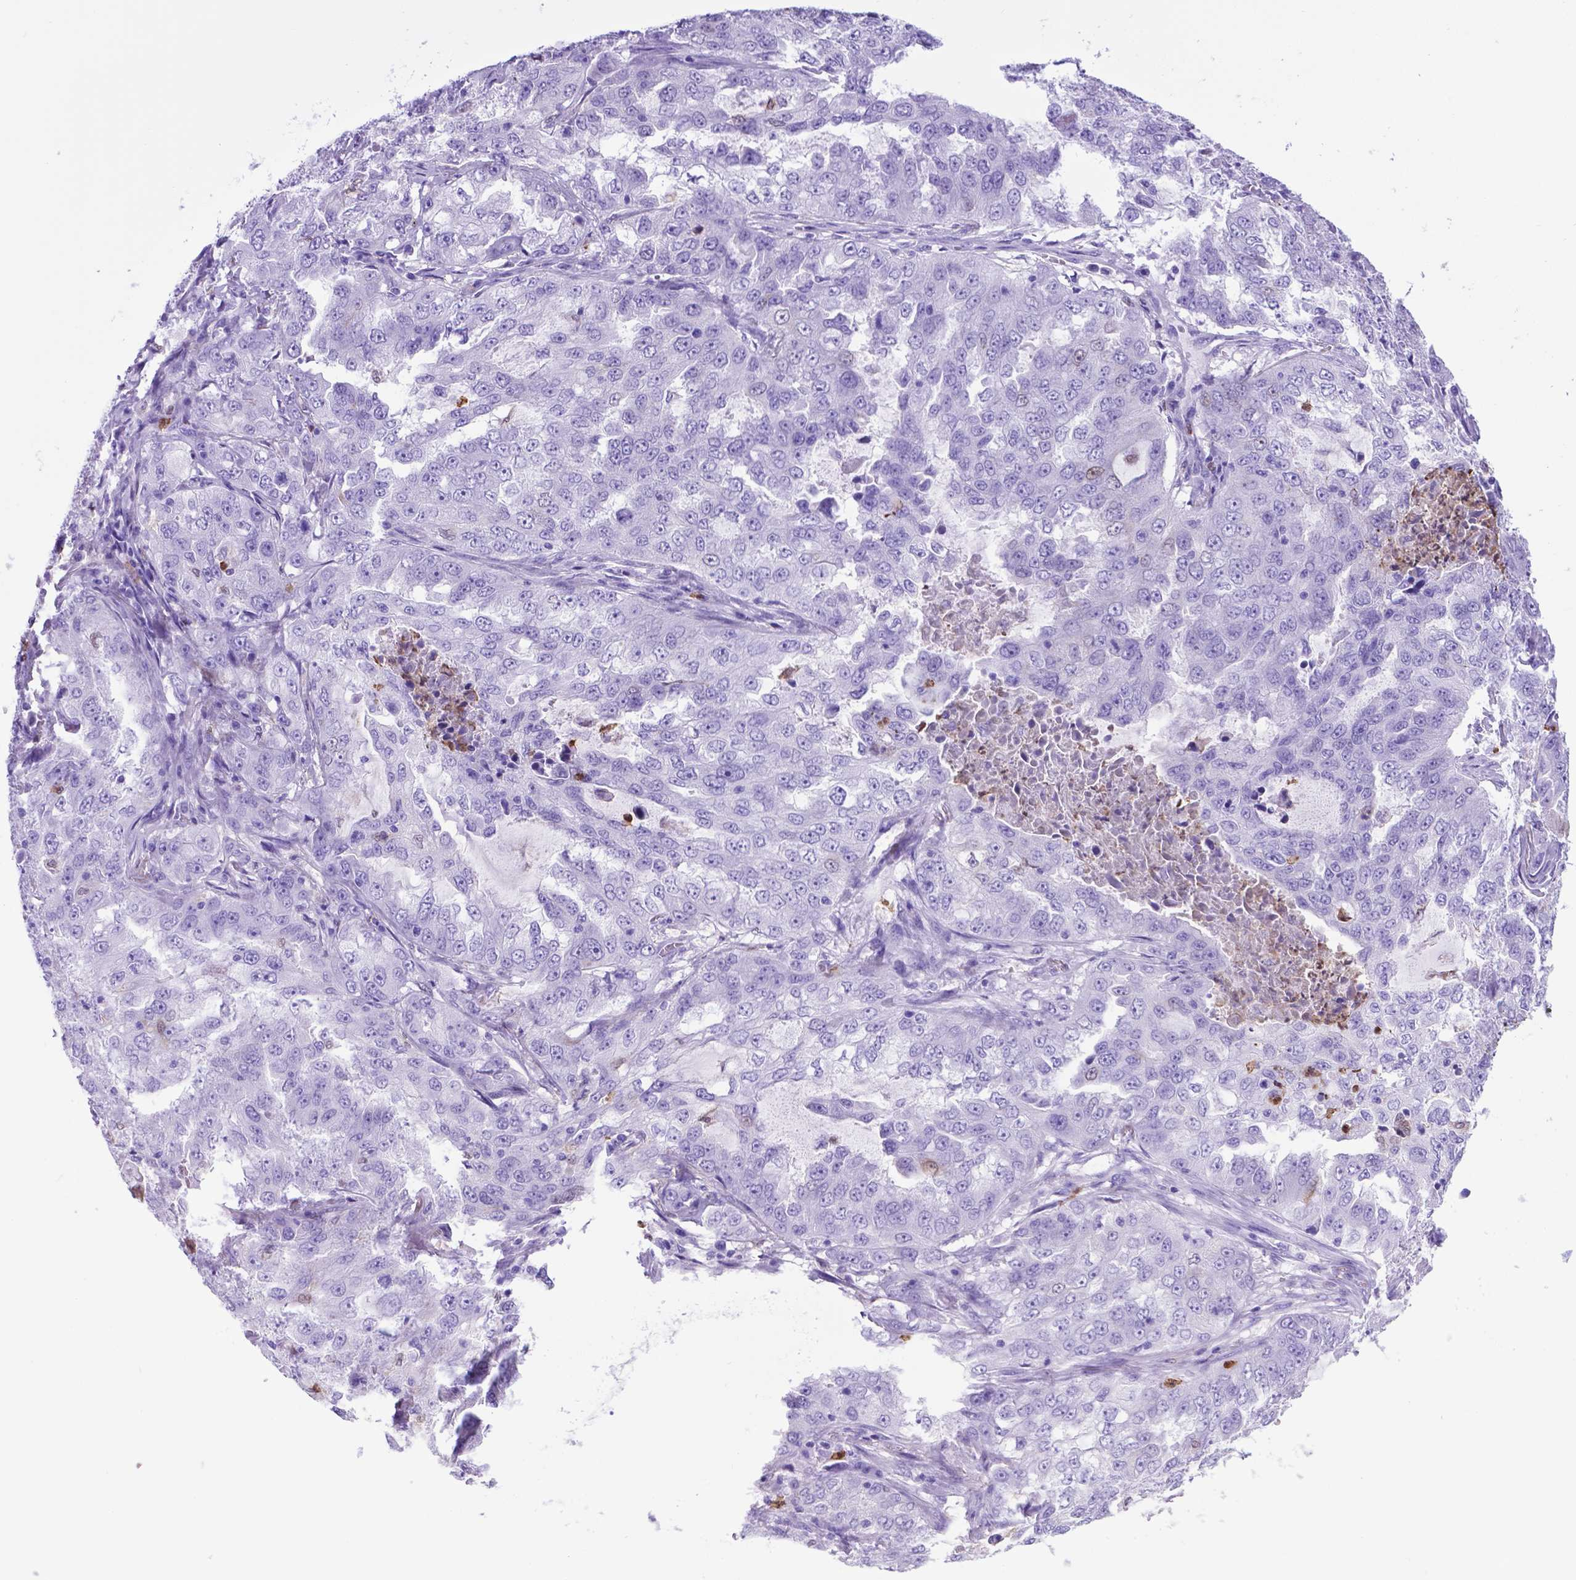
{"staining": {"intensity": "negative", "quantity": "none", "location": "none"}, "tissue": "lung cancer", "cell_type": "Tumor cells", "image_type": "cancer", "snomed": [{"axis": "morphology", "description": "Adenocarcinoma, NOS"}, {"axis": "topography", "description": "Lung"}], "caption": "The photomicrograph displays no significant expression in tumor cells of adenocarcinoma (lung).", "gene": "LZTR1", "patient": {"sex": "female", "age": 61}}